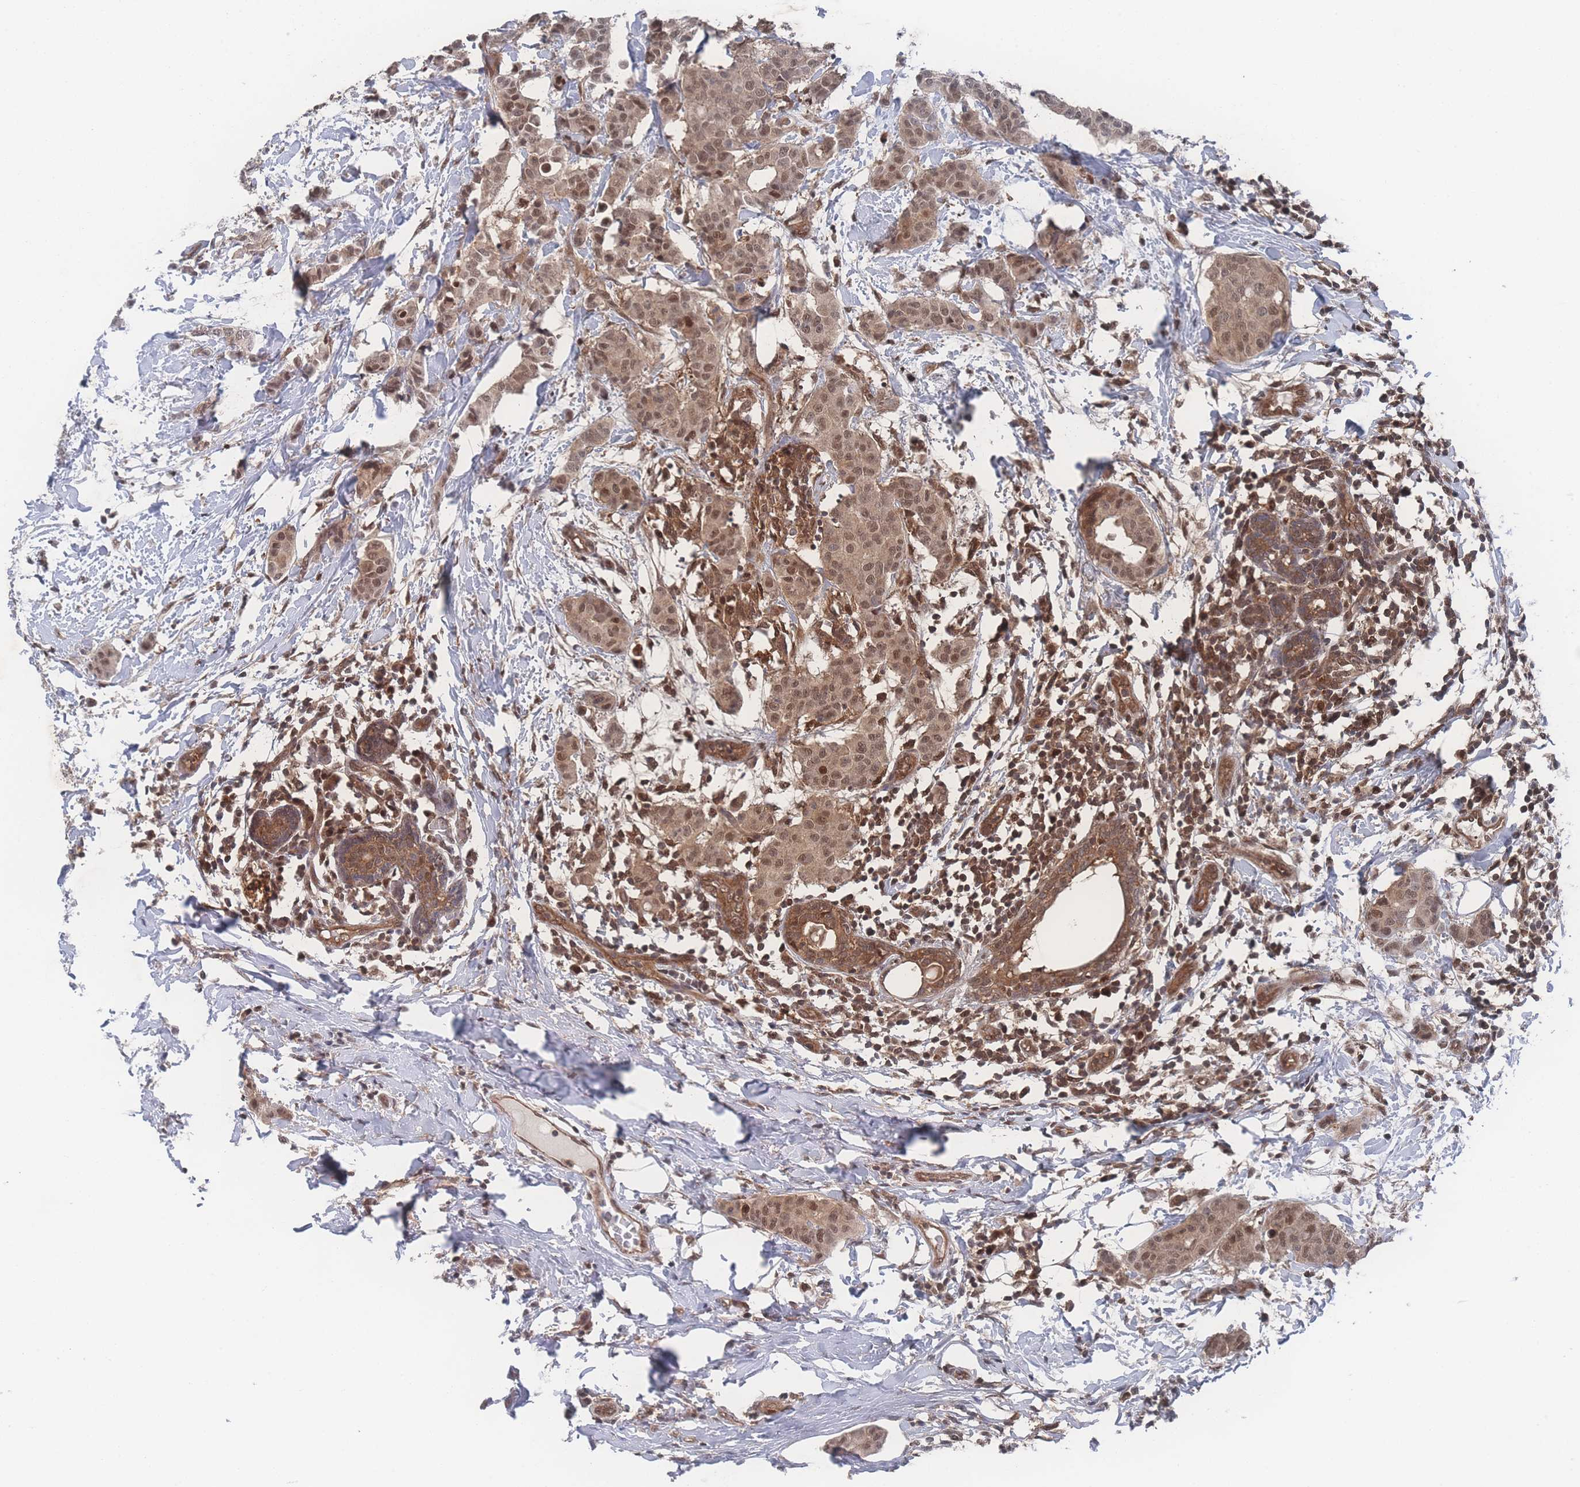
{"staining": {"intensity": "moderate", "quantity": ">75%", "location": "cytoplasmic/membranous,nuclear"}, "tissue": "breast cancer", "cell_type": "Tumor cells", "image_type": "cancer", "snomed": [{"axis": "morphology", "description": "Duct carcinoma"}, {"axis": "topography", "description": "Breast"}], "caption": "A brown stain highlights moderate cytoplasmic/membranous and nuclear expression of a protein in human breast cancer (invasive ductal carcinoma) tumor cells.", "gene": "PSMA1", "patient": {"sex": "female", "age": 40}}